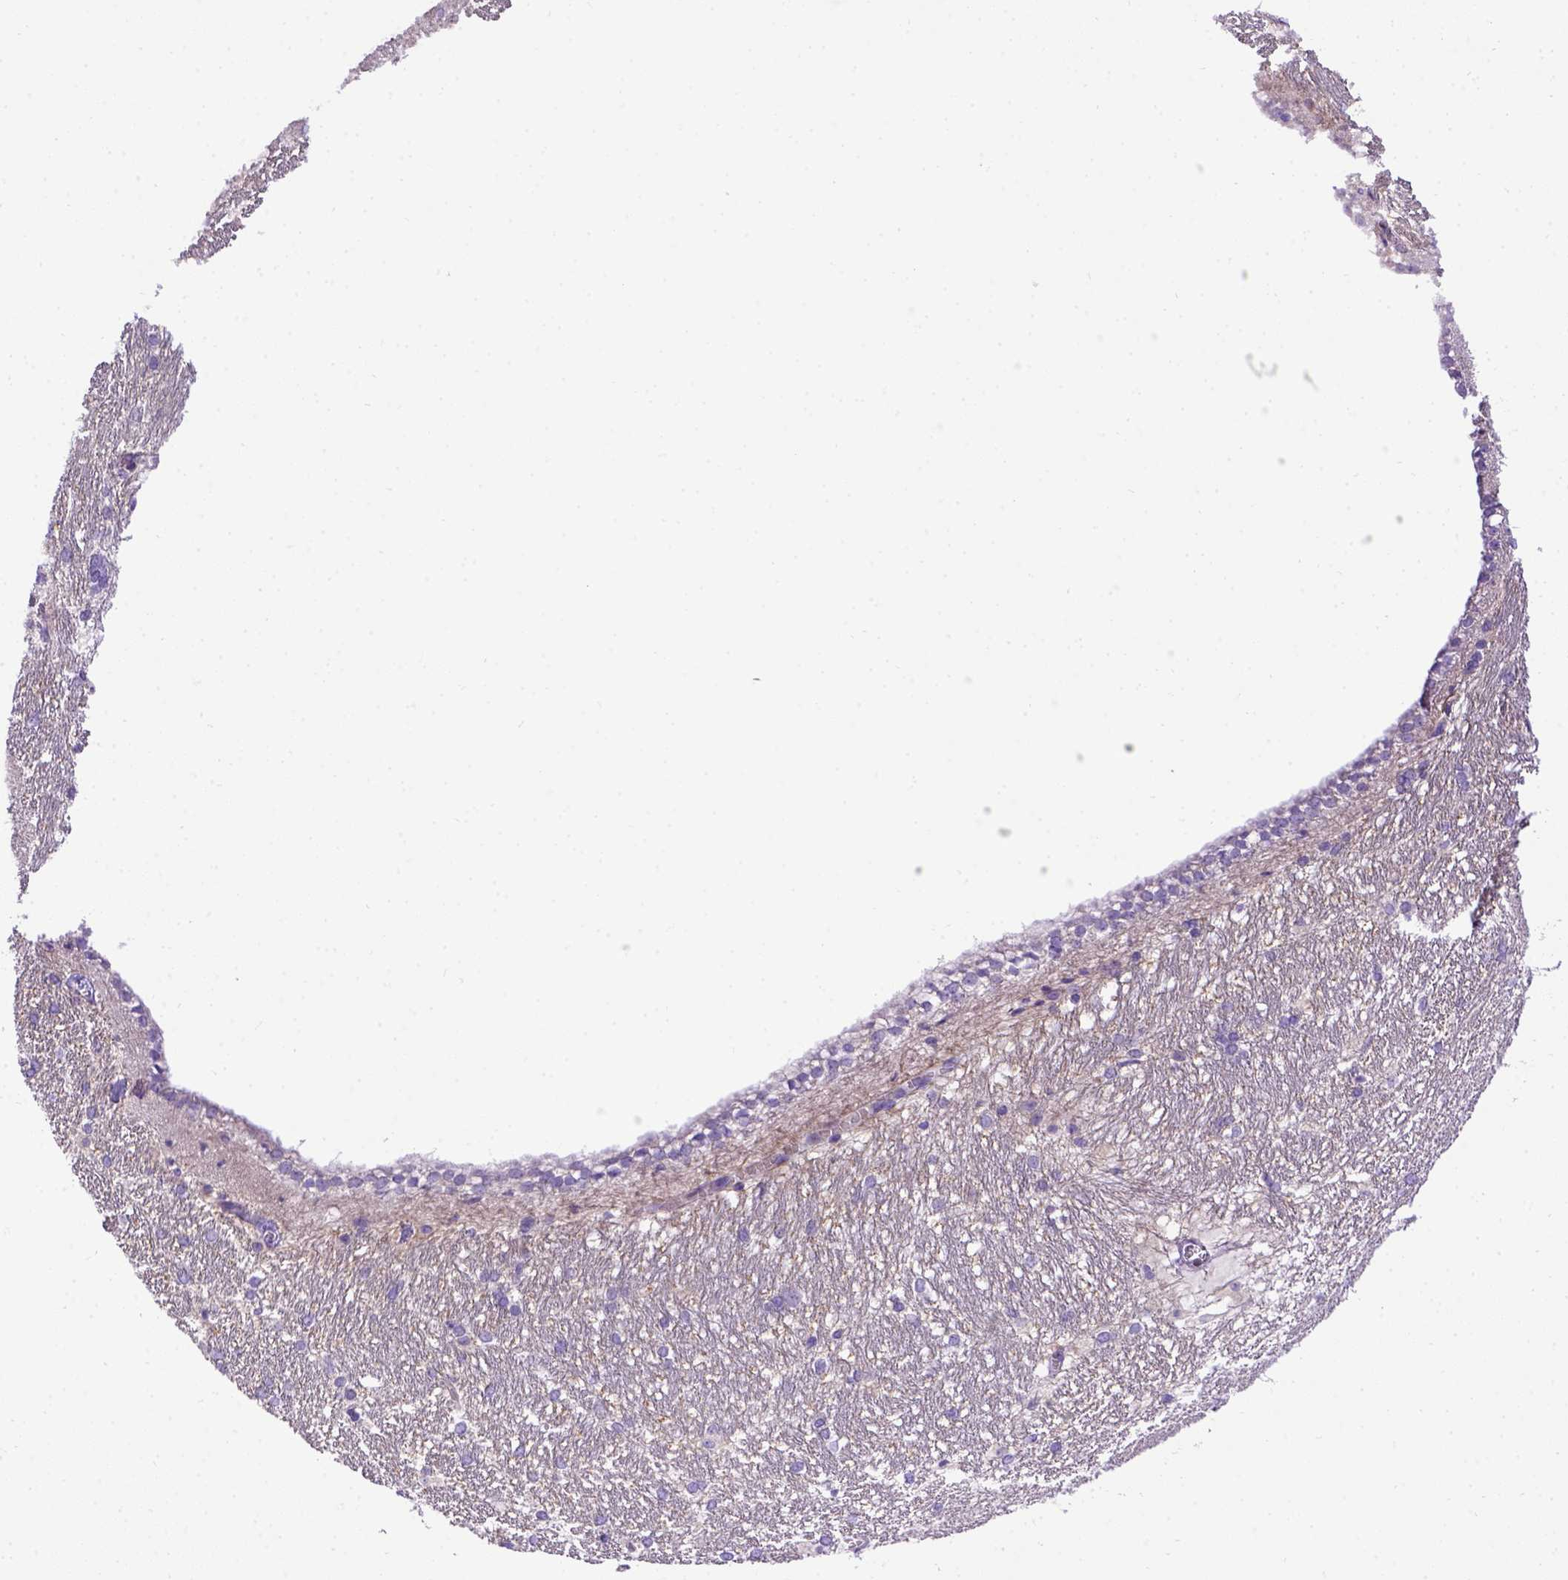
{"staining": {"intensity": "negative", "quantity": "none", "location": "none"}, "tissue": "hippocampus", "cell_type": "Glial cells", "image_type": "normal", "snomed": [{"axis": "morphology", "description": "Normal tissue, NOS"}, {"axis": "topography", "description": "Cerebral cortex"}, {"axis": "topography", "description": "Hippocampus"}], "caption": "Immunohistochemical staining of benign human hippocampus displays no significant positivity in glial cells. (DAB (3,3'-diaminobenzidine) IHC with hematoxylin counter stain).", "gene": "ADAM12", "patient": {"sex": "female", "age": 19}}